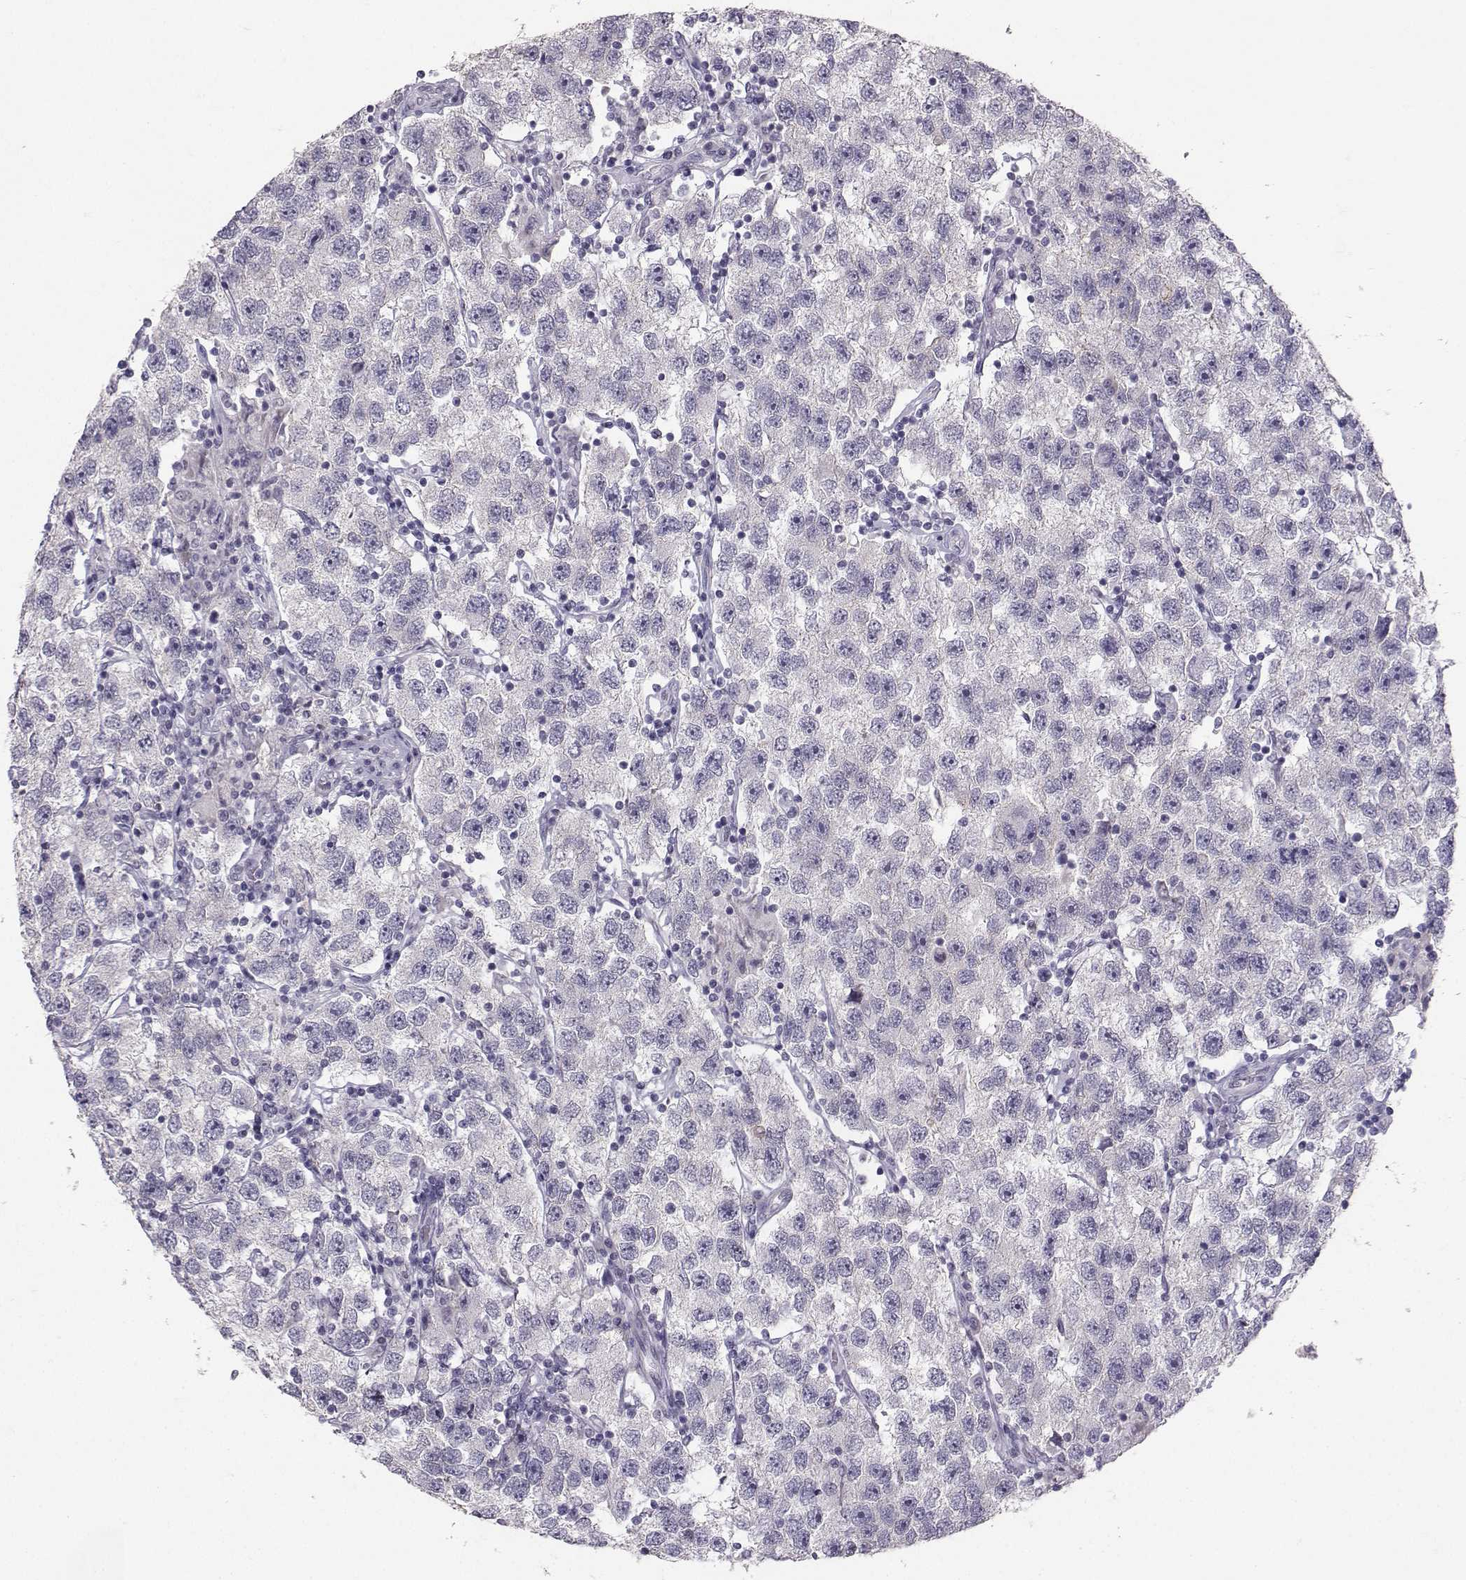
{"staining": {"intensity": "negative", "quantity": "none", "location": "none"}, "tissue": "testis cancer", "cell_type": "Tumor cells", "image_type": "cancer", "snomed": [{"axis": "morphology", "description": "Seminoma, NOS"}, {"axis": "topography", "description": "Testis"}], "caption": "The photomicrograph exhibits no staining of tumor cells in testis cancer (seminoma).", "gene": "PKP2", "patient": {"sex": "male", "age": 26}}